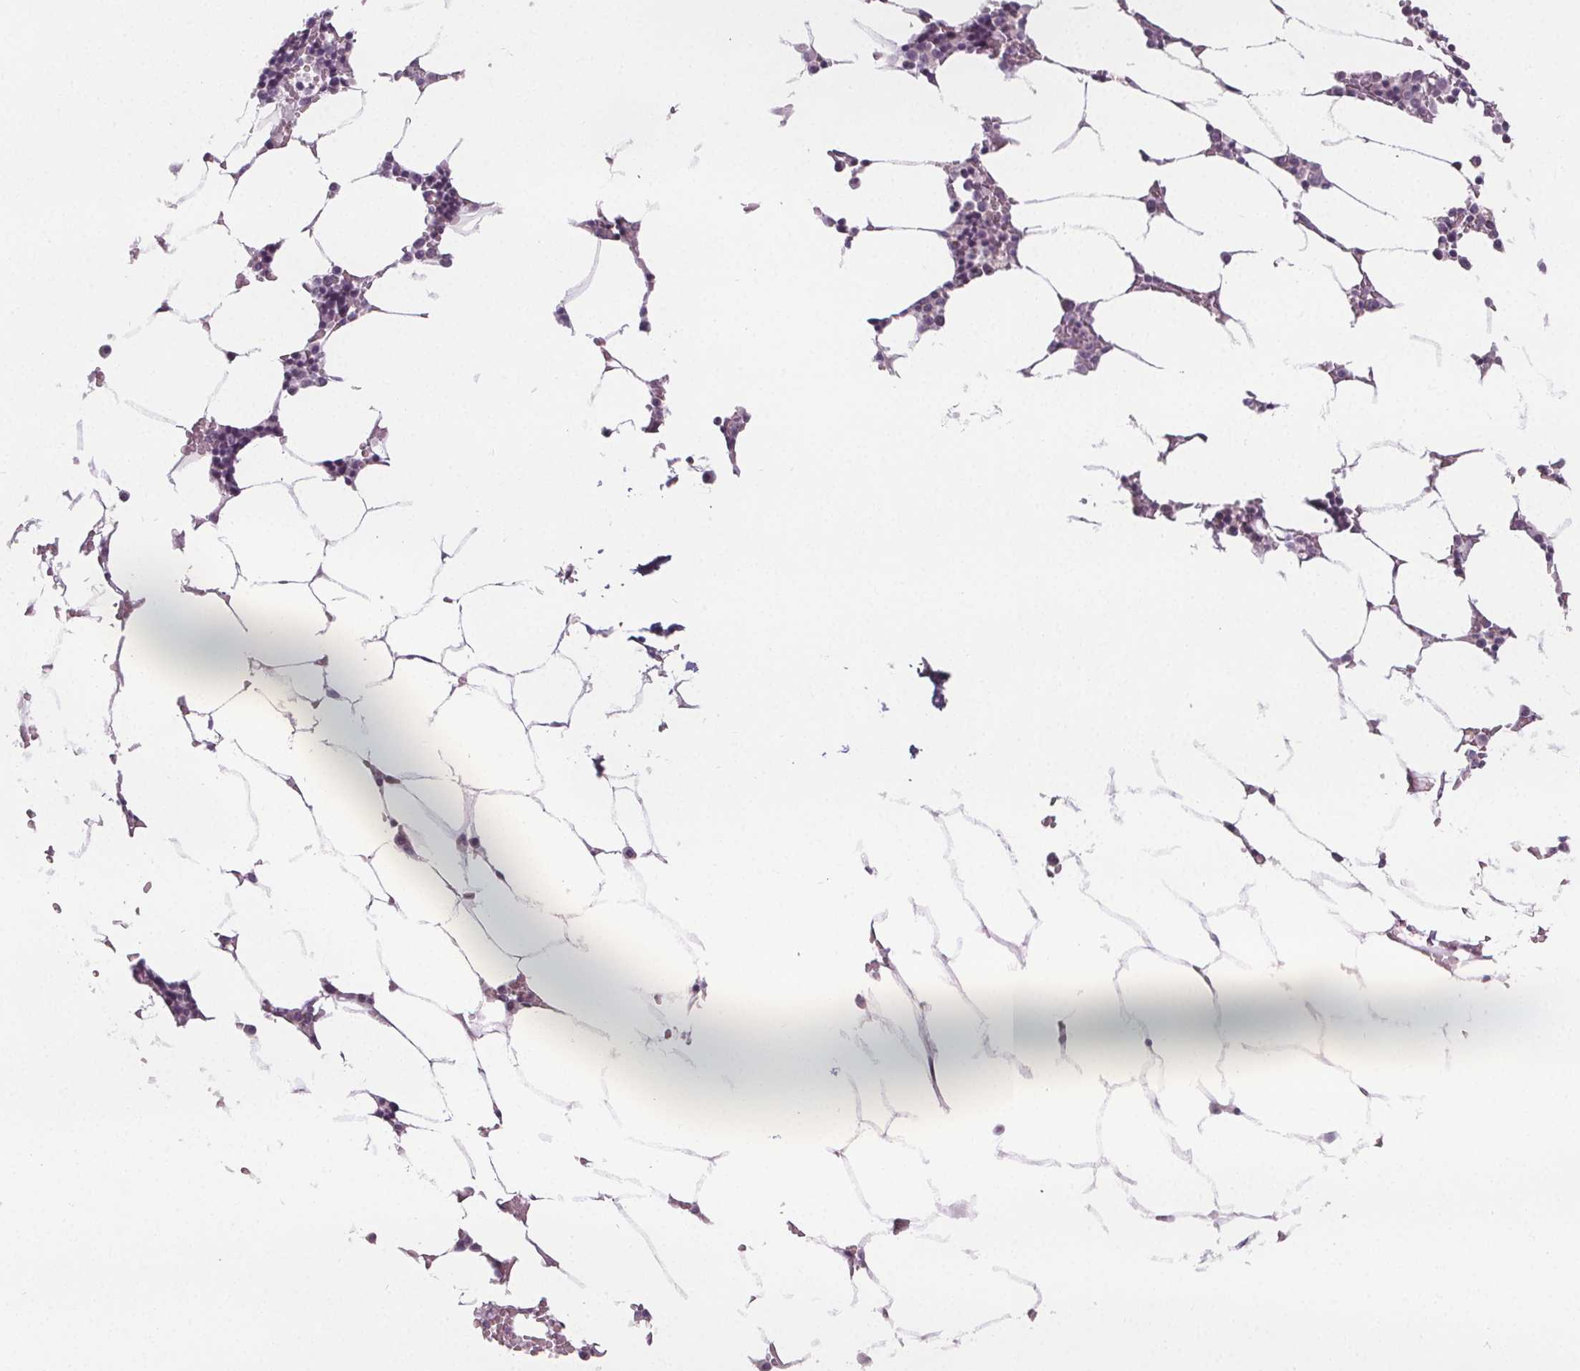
{"staining": {"intensity": "negative", "quantity": "none", "location": "none"}, "tissue": "bone marrow", "cell_type": "Hematopoietic cells", "image_type": "normal", "snomed": [{"axis": "morphology", "description": "Normal tissue, NOS"}, {"axis": "topography", "description": "Bone marrow"}], "caption": "Photomicrograph shows no significant protein expression in hematopoietic cells of normal bone marrow. Brightfield microscopy of immunohistochemistry stained with DAB (brown) and hematoxylin (blue), captured at high magnification.", "gene": "ATP1A1", "patient": {"sex": "female", "age": 52}}